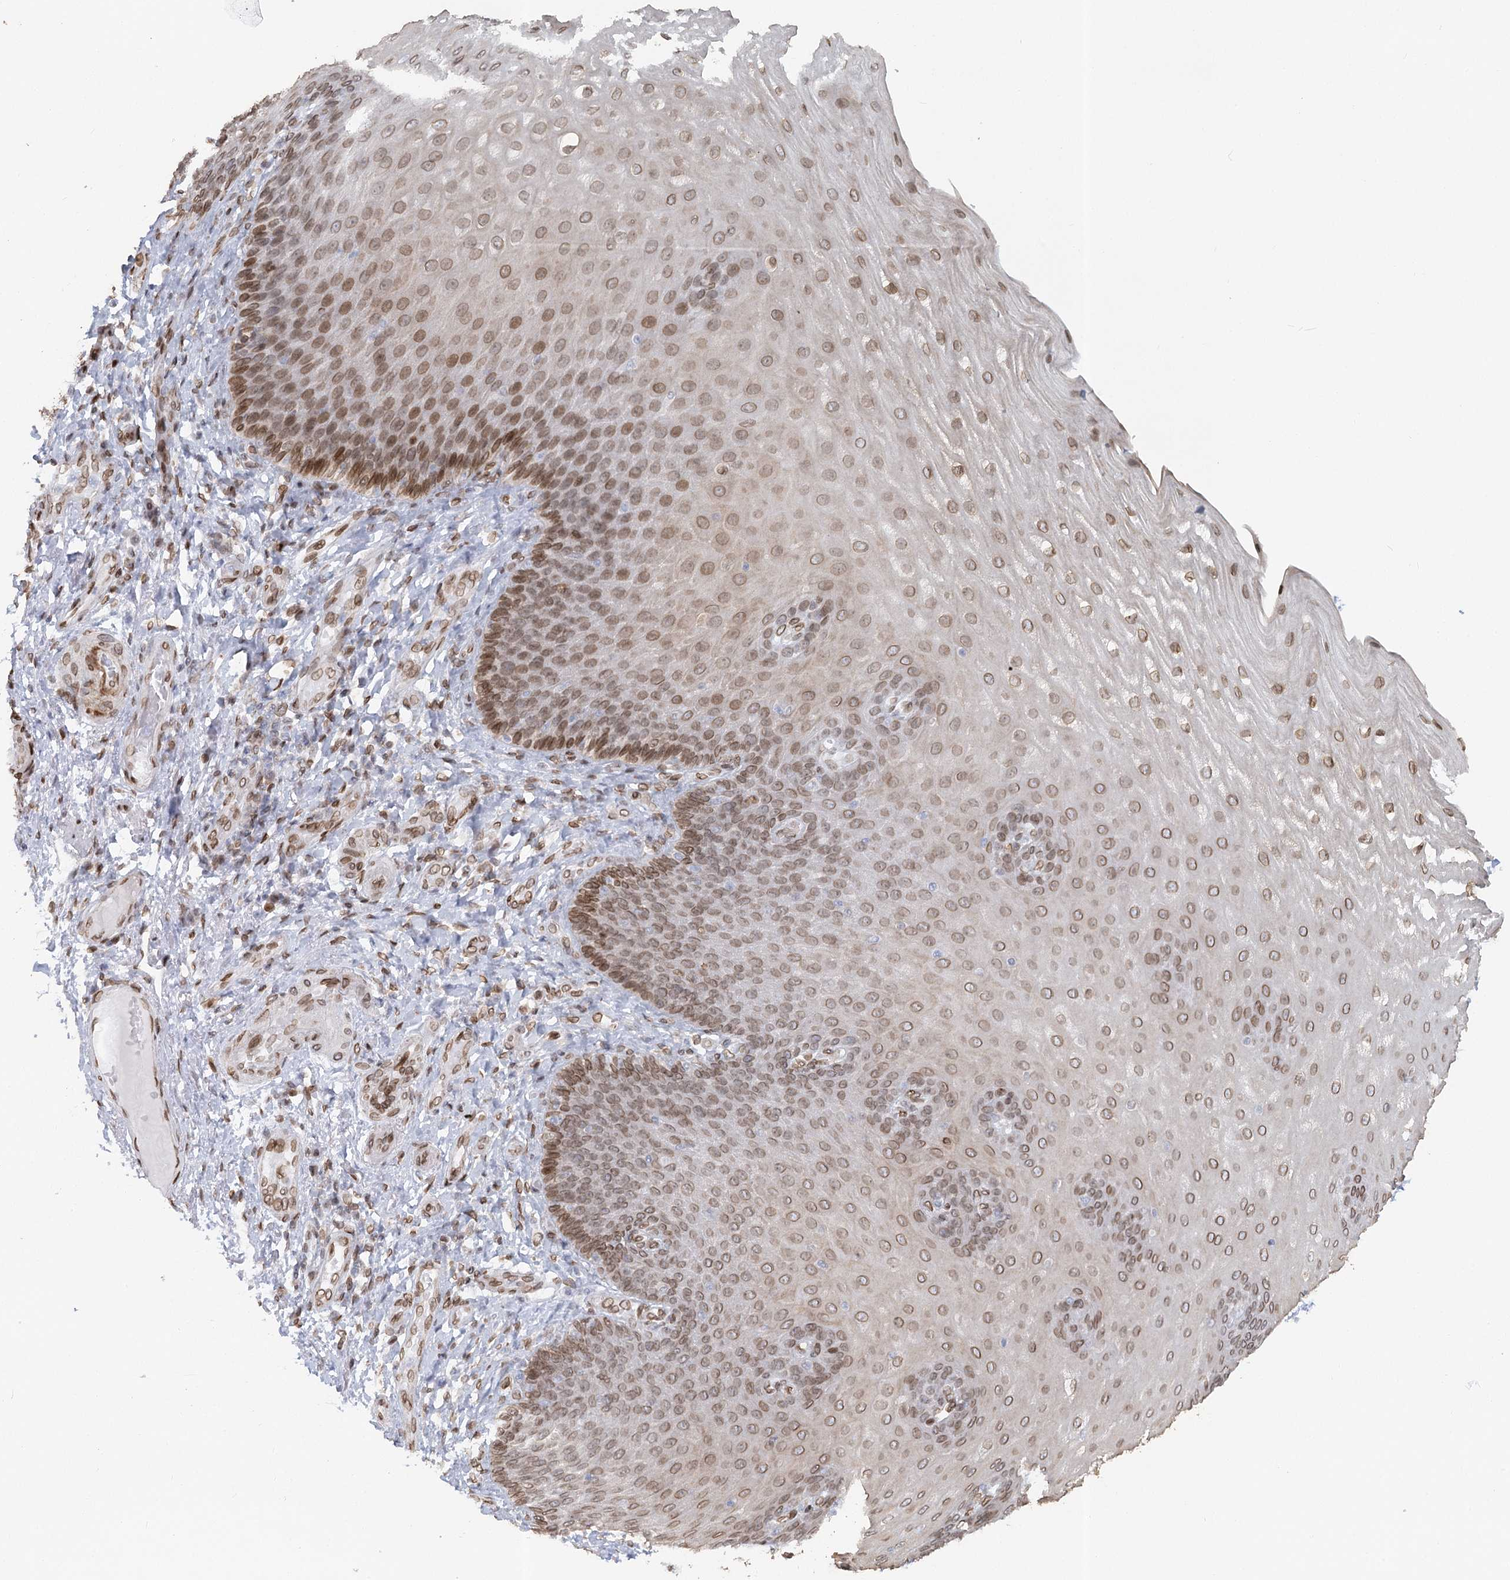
{"staining": {"intensity": "moderate", "quantity": ">75%", "location": "cytoplasmic/membranous"}, "tissue": "esophagus", "cell_type": "Squamous epithelial cells", "image_type": "normal", "snomed": [{"axis": "morphology", "description": "Normal tissue, NOS"}, {"axis": "topography", "description": "Esophagus"}], "caption": "IHC of benign esophagus demonstrates medium levels of moderate cytoplasmic/membranous expression in approximately >75% of squamous epithelial cells.", "gene": "VWA5A", "patient": {"sex": "male", "age": 54}}